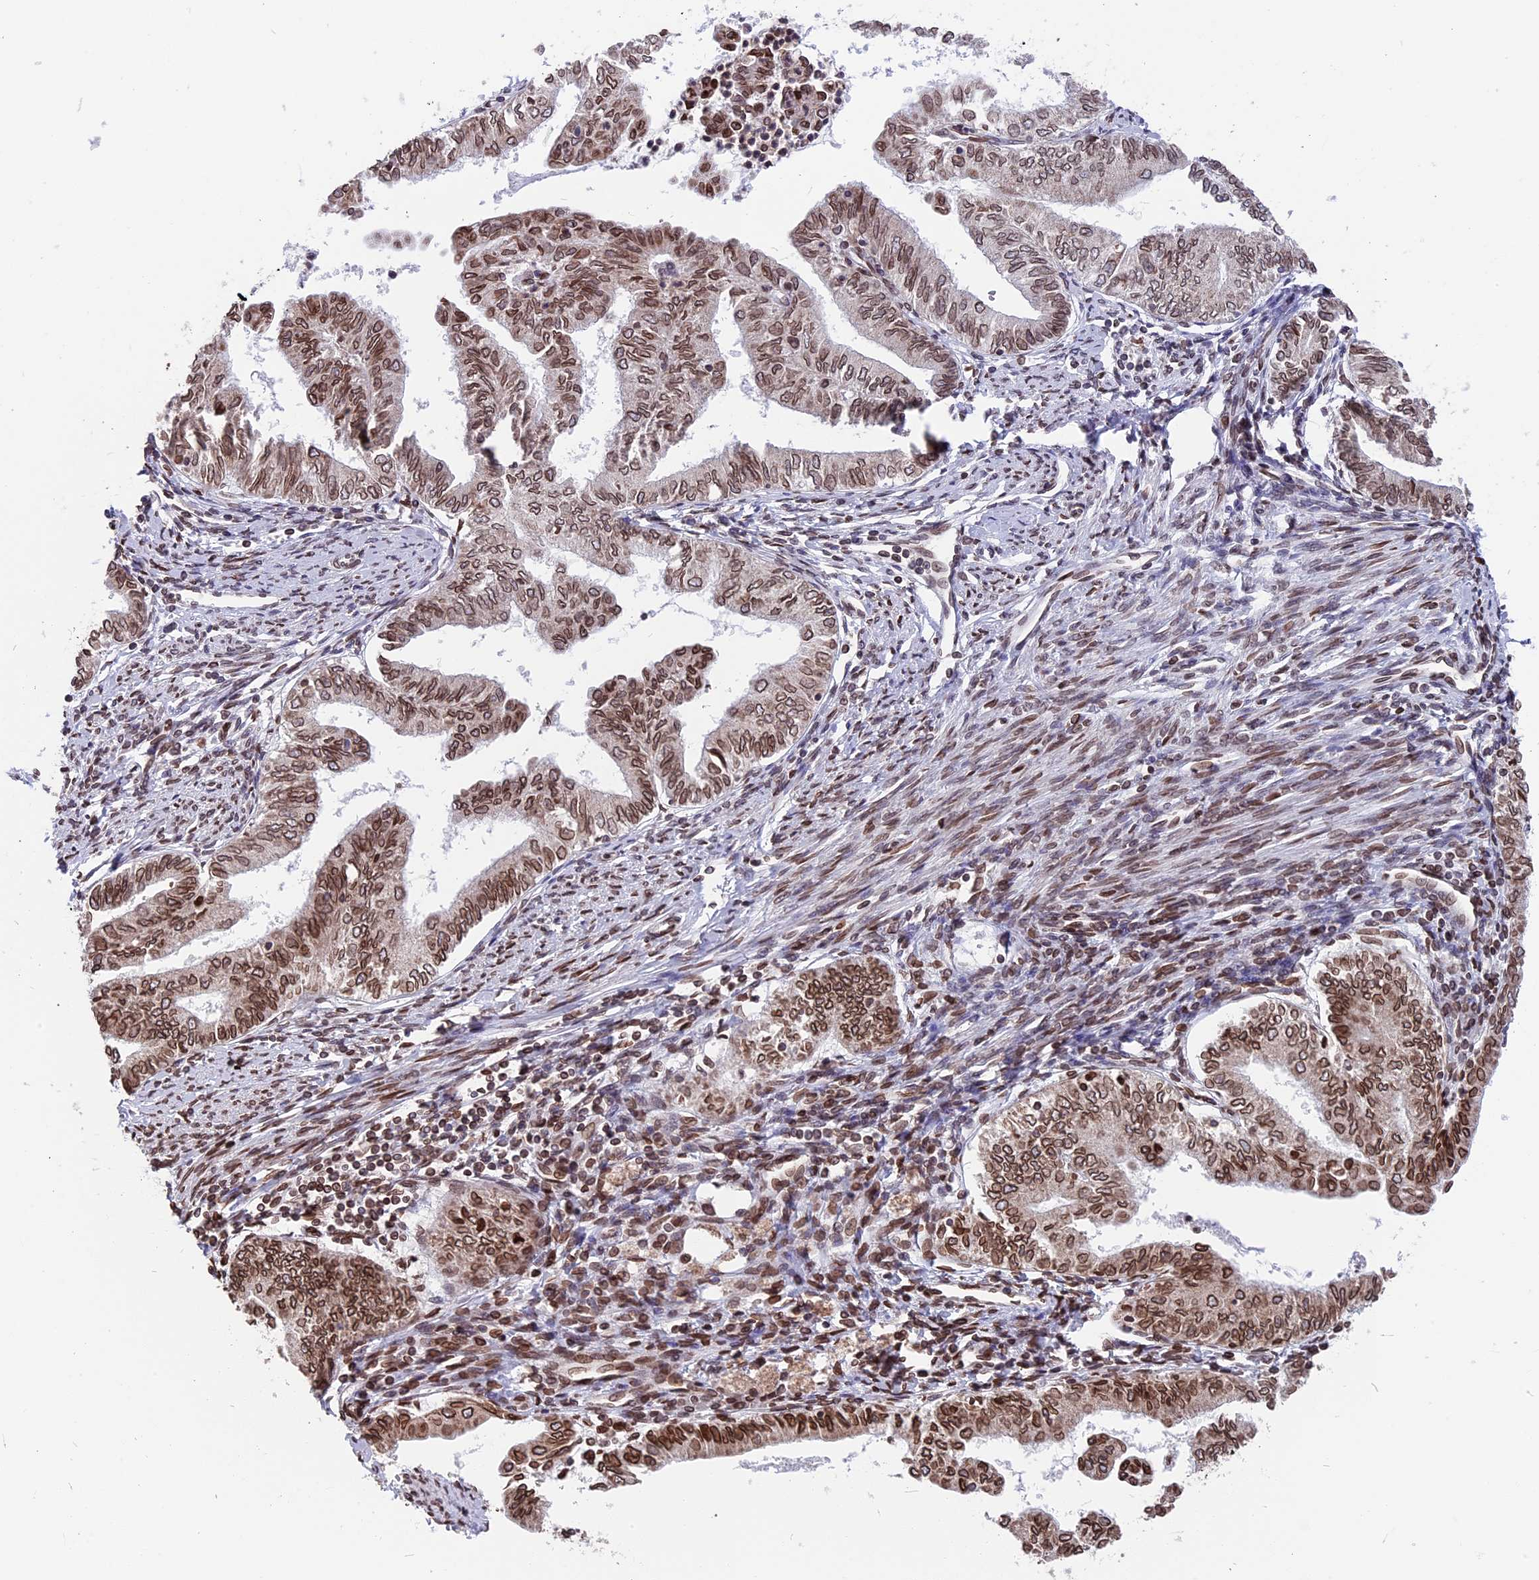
{"staining": {"intensity": "strong", "quantity": ">75%", "location": "cytoplasmic/membranous,nuclear"}, "tissue": "endometrial cancer", "cell_type": "Tumor cells", "image_type": "cancer", "snomed": [{"axis": "morphology", "description": "Adenocarcinoma, NOS"}, {"axis": "topography", "description": "Endometrium"}], "caption": "Tumor cells exhibit high levels of strong cytoplasmic/membranous and nuclear positivity in approximately >75% of cells in endometrial adenocarcinoma.", "gene": "PTCHD4", "patient": {"sex": "female", "age": 66}}